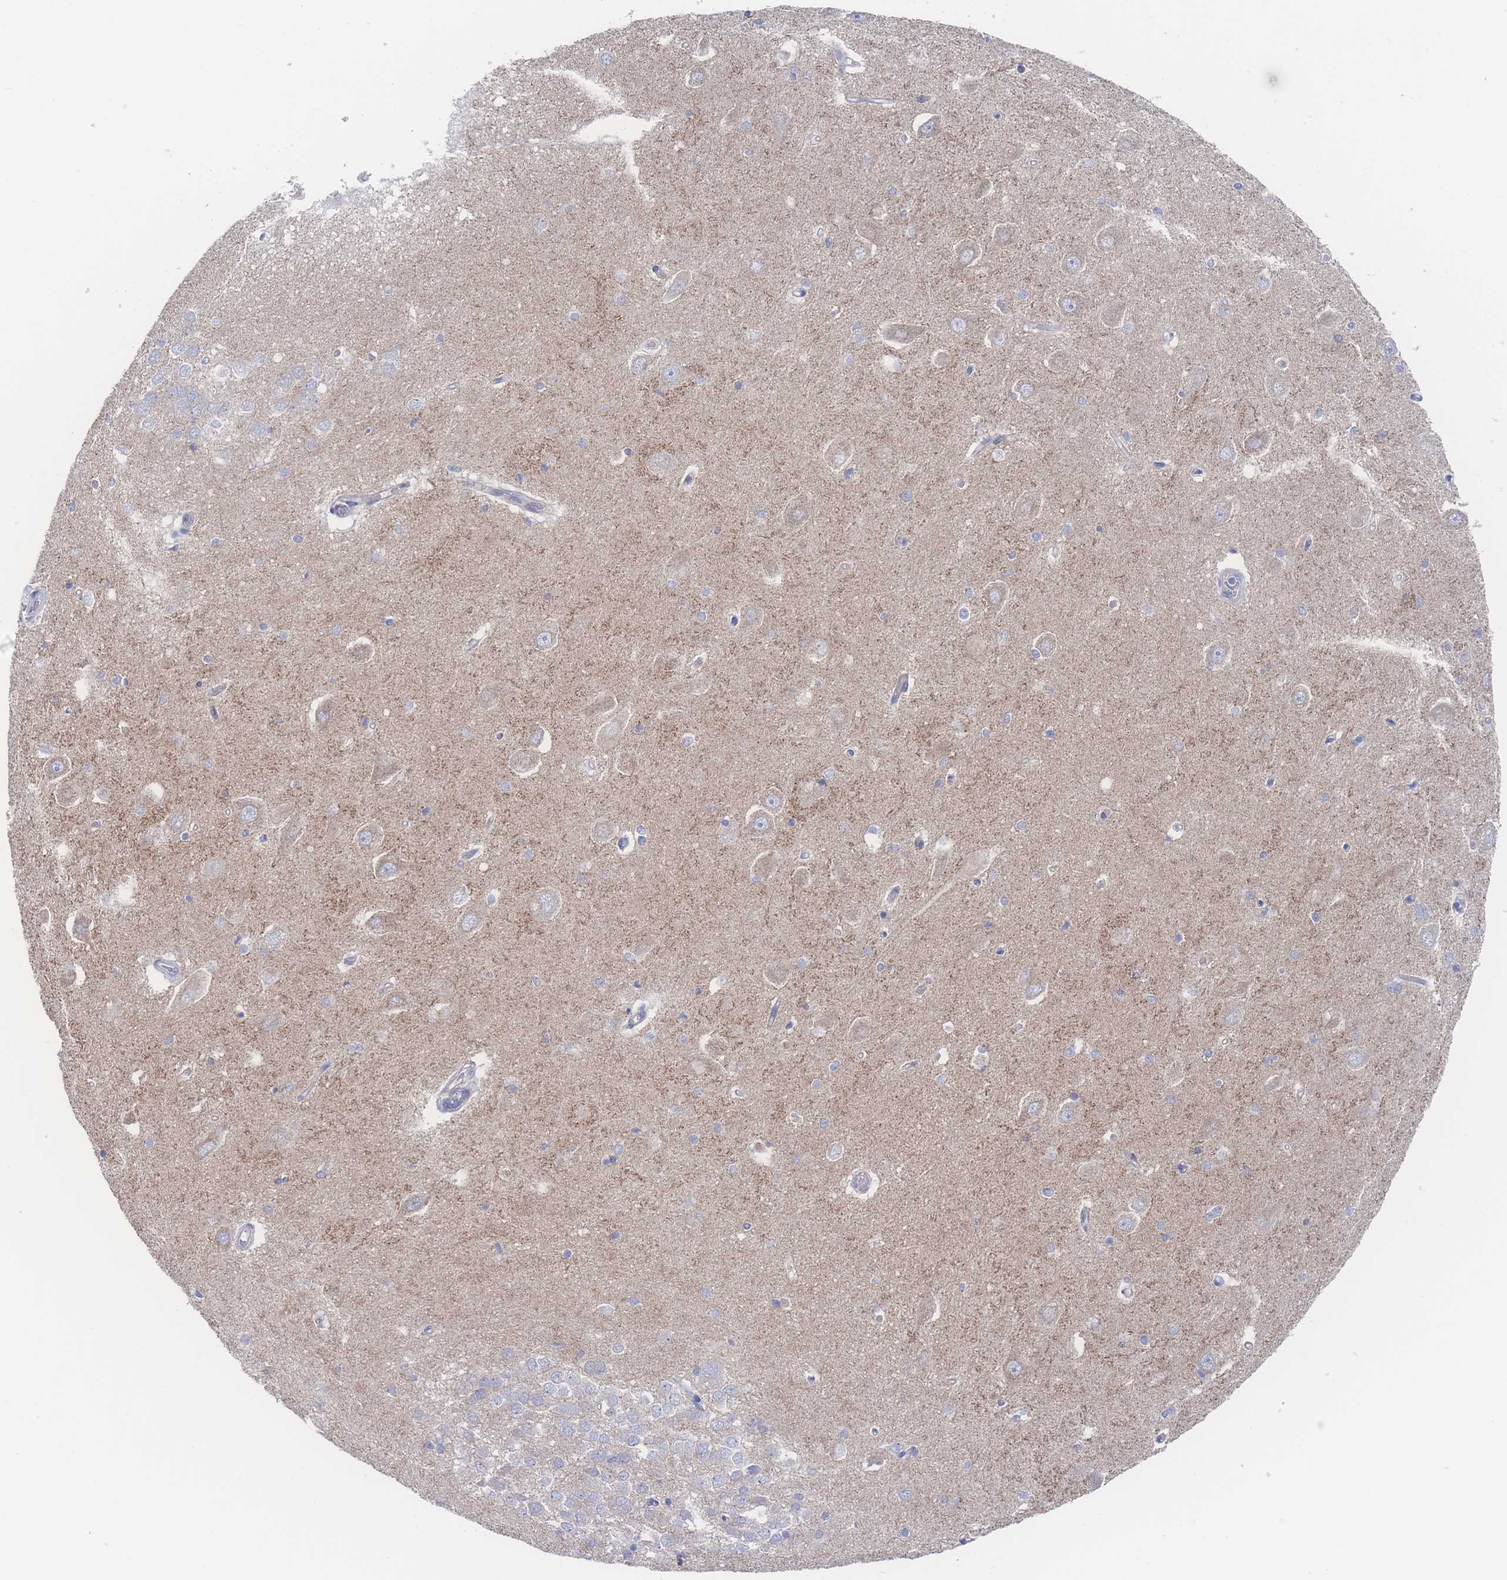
{"staining": {"intensity": "weak", "quantity": "<25%", "location": "cytoplasmic/membranous"}, "tissue": "hippocampus", "cell_type": "Glial cells", "image_type": "normal", "snomed": [{"axis": "morphology", "description": "Normal tissue, NOS"}, {"axis": "topography", "description": "Hippocampus"}], "caption": "Immunohistochemistry photomicrograph of unremarkable hippocampus: hippocampus stained with DAB (3,3'-diaminobenzidine) demonstrates no significant protein expression in glial cells. Nuclei are stained in blue.", "gene": "SNPH", "patient": {"sex": "male", "age": 45}}